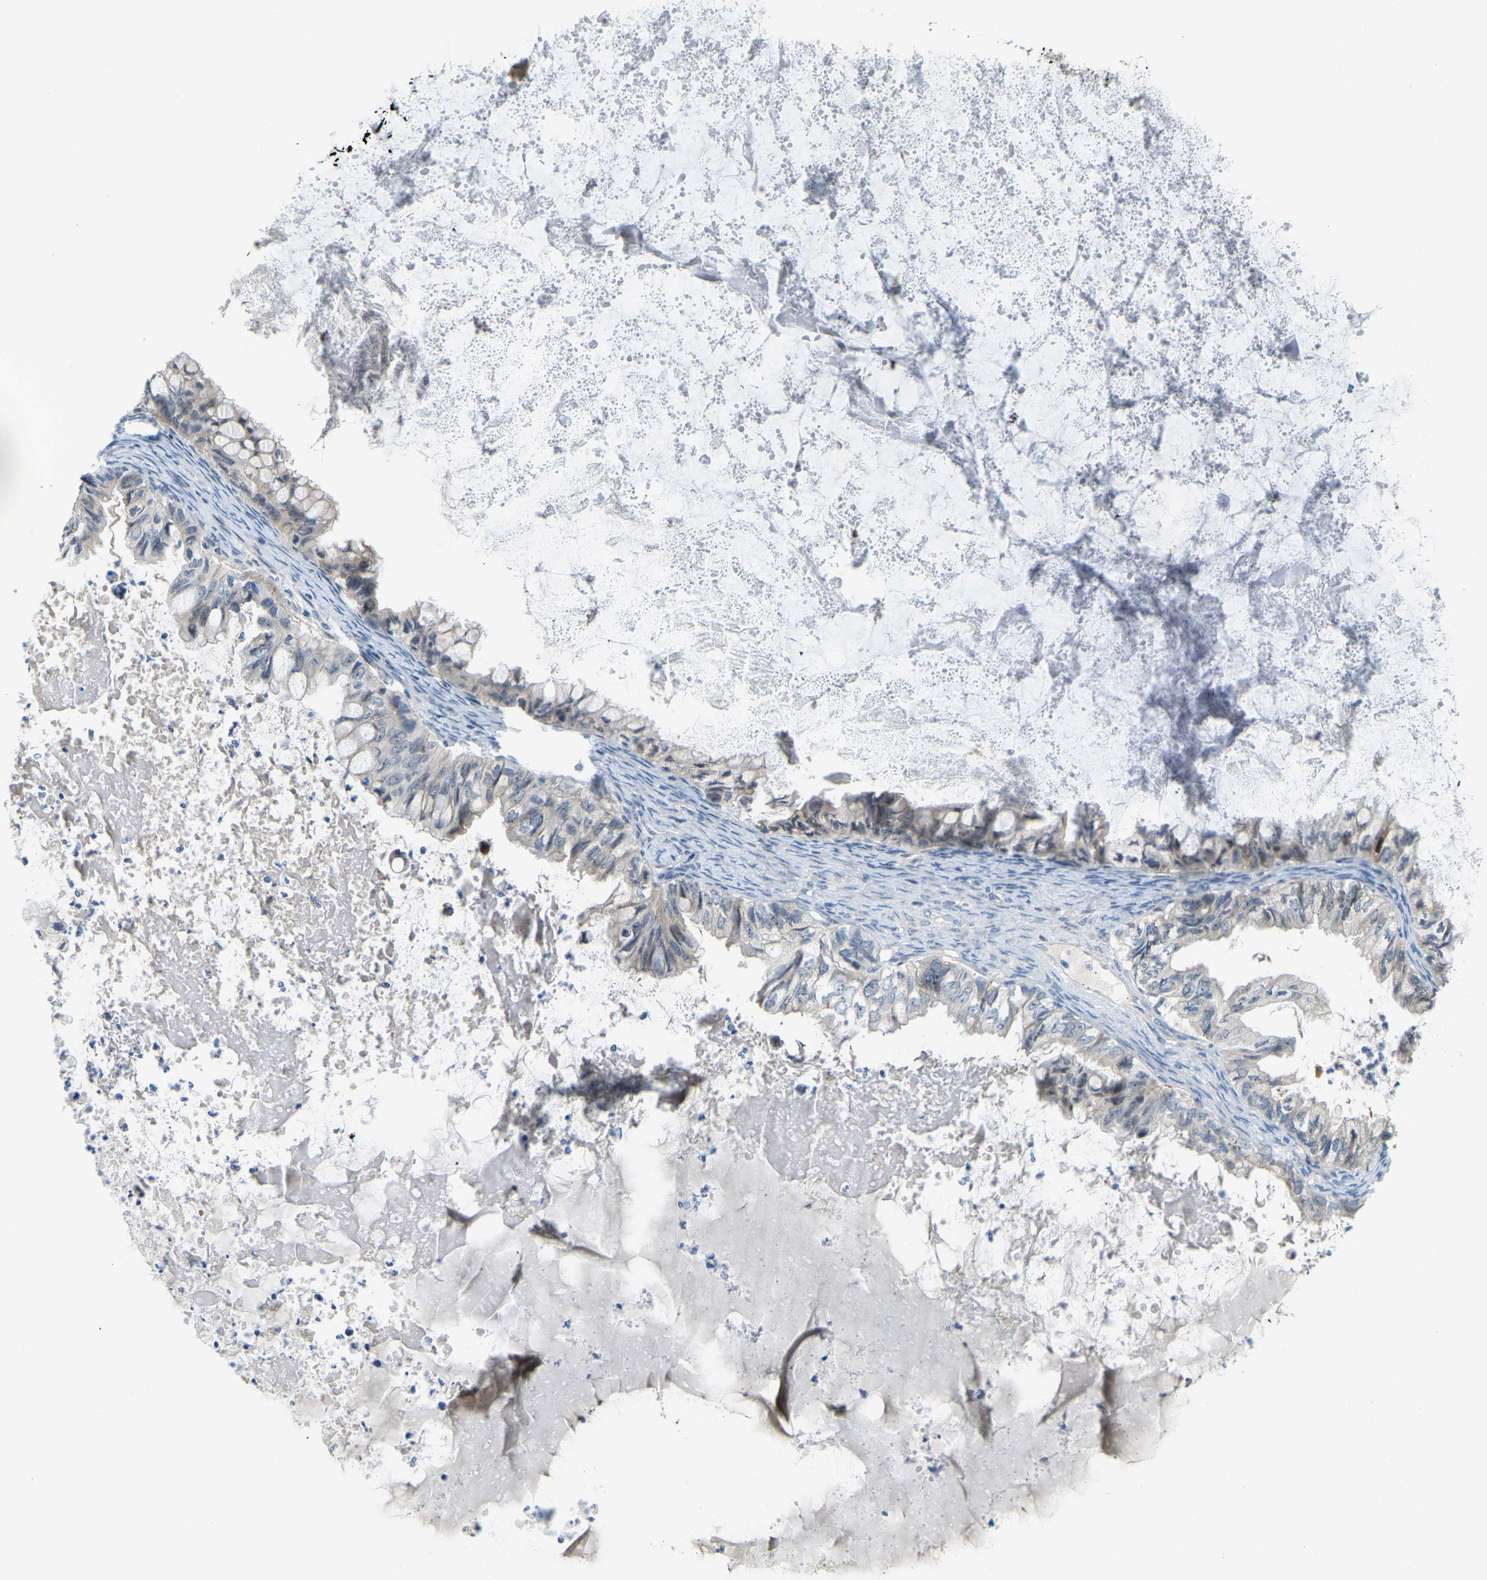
{"staining": {"intensity": "moderate", "quantity": "<25%", "location": "cytoplasmic/membranous"}, "tissue": "ovarian cancer", "cell_type": "Tumor cells", "image_type": "cancer", "snomed": [{"axis": "morphology", "description": "Cystadenocarcinoma, mucinous, NOS"}, {"axis": "topography", "description": "Ovary"}], "caption": "Moderate cytoplasmic/membranous staining is seen in approximately <25% of tumor cells in ovarian cancer (mucinous cystadenocarcinoma).", "gene": "NME8", "patient": {"sex": "female", "age": 80}}